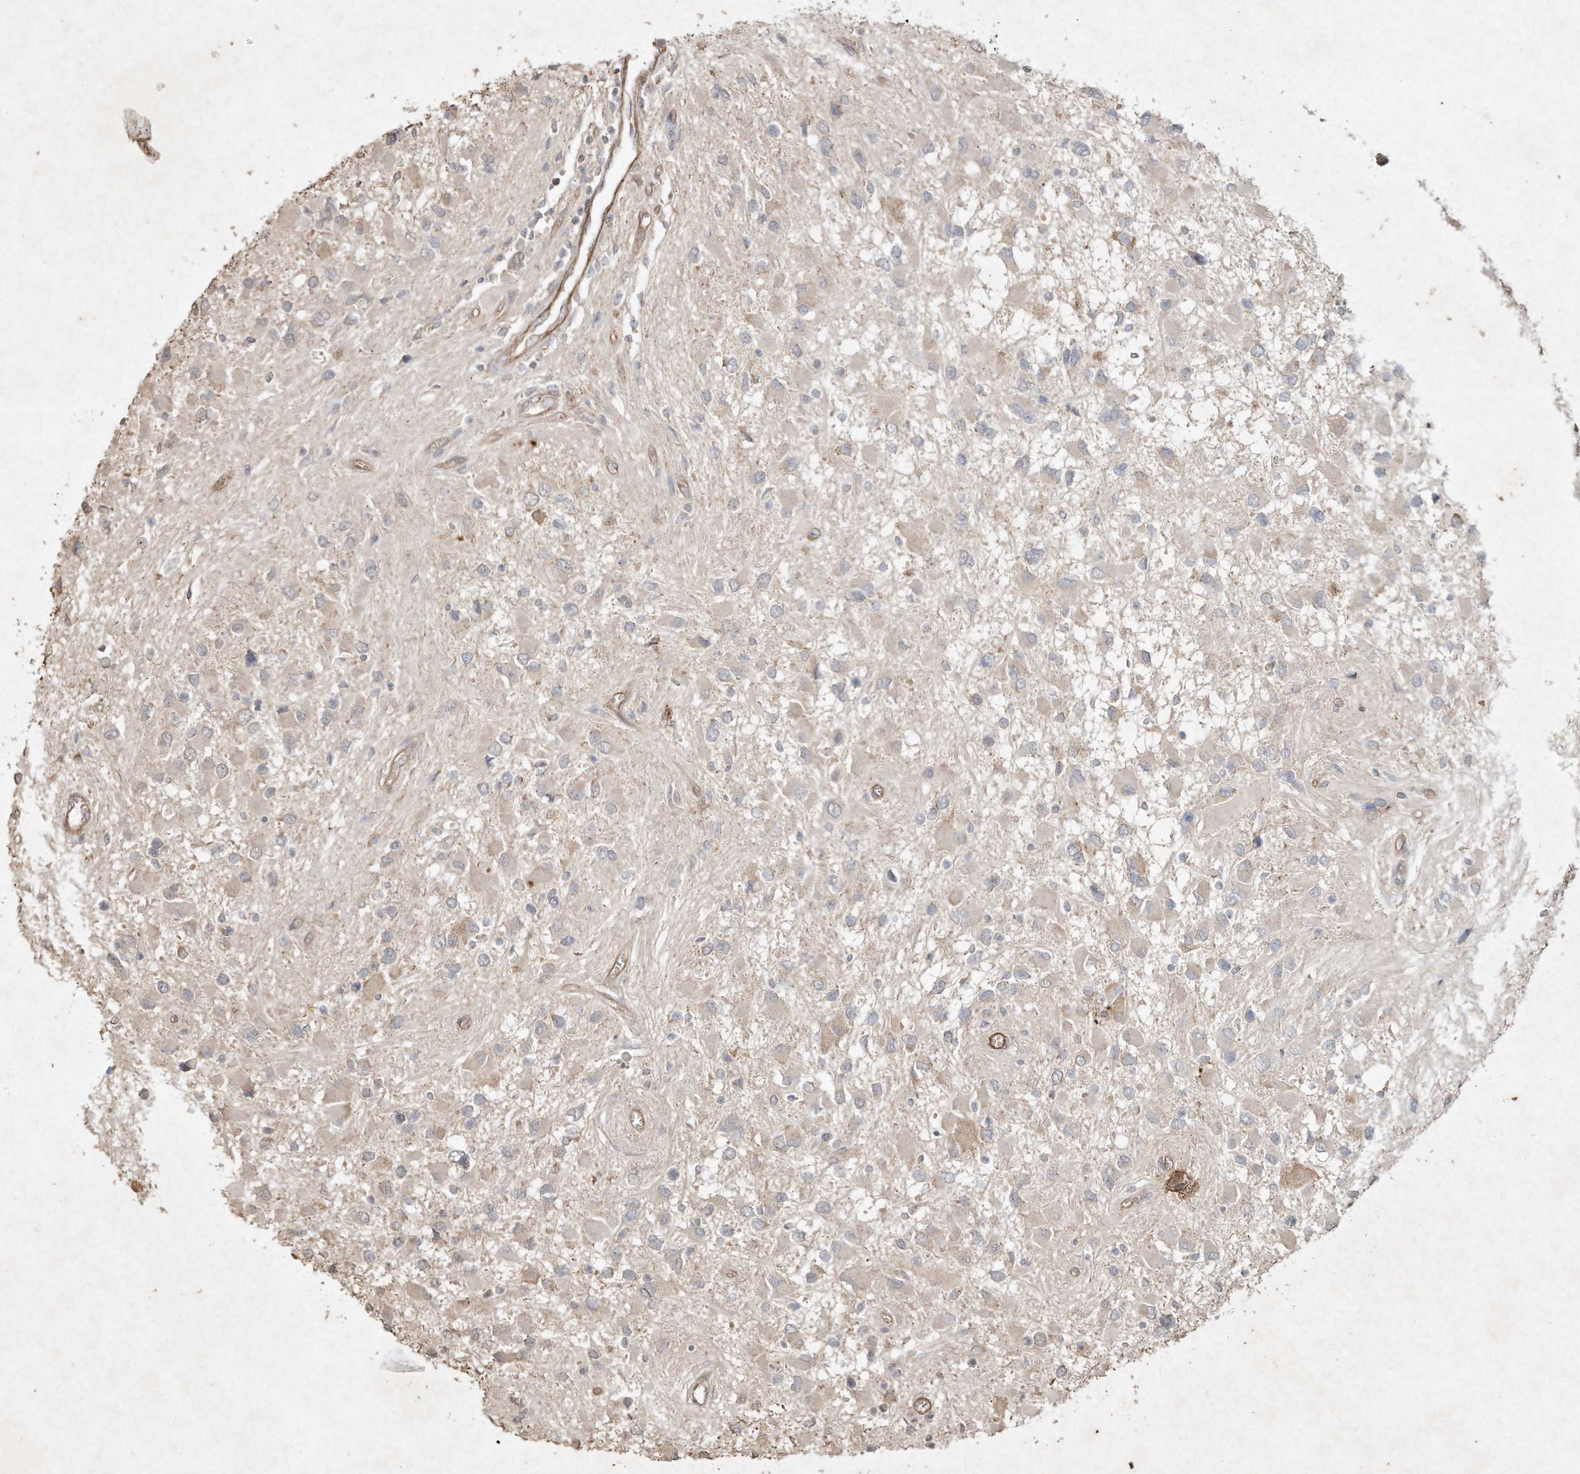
{"staining": {"intensity": "negative", "quantity": "none", "location": "none"}, "tissue": "glioma", "cell_type": "Tumor cells", "image_type": "cancer", "snomed": [{"axis": "morphology", "description": "Glioma, malignant, High grade"}, {"axis": "topography", "description": "Brain"}], "caption": "A histopathology image of human malignant glioma (high-grade) is negative for staining in tumor cells. (Immunohistochemistry (ihc), brightfield microscopy, high magnification).", "gene": "HTR5A", "patient": {"sex": "male", "age": 53}}